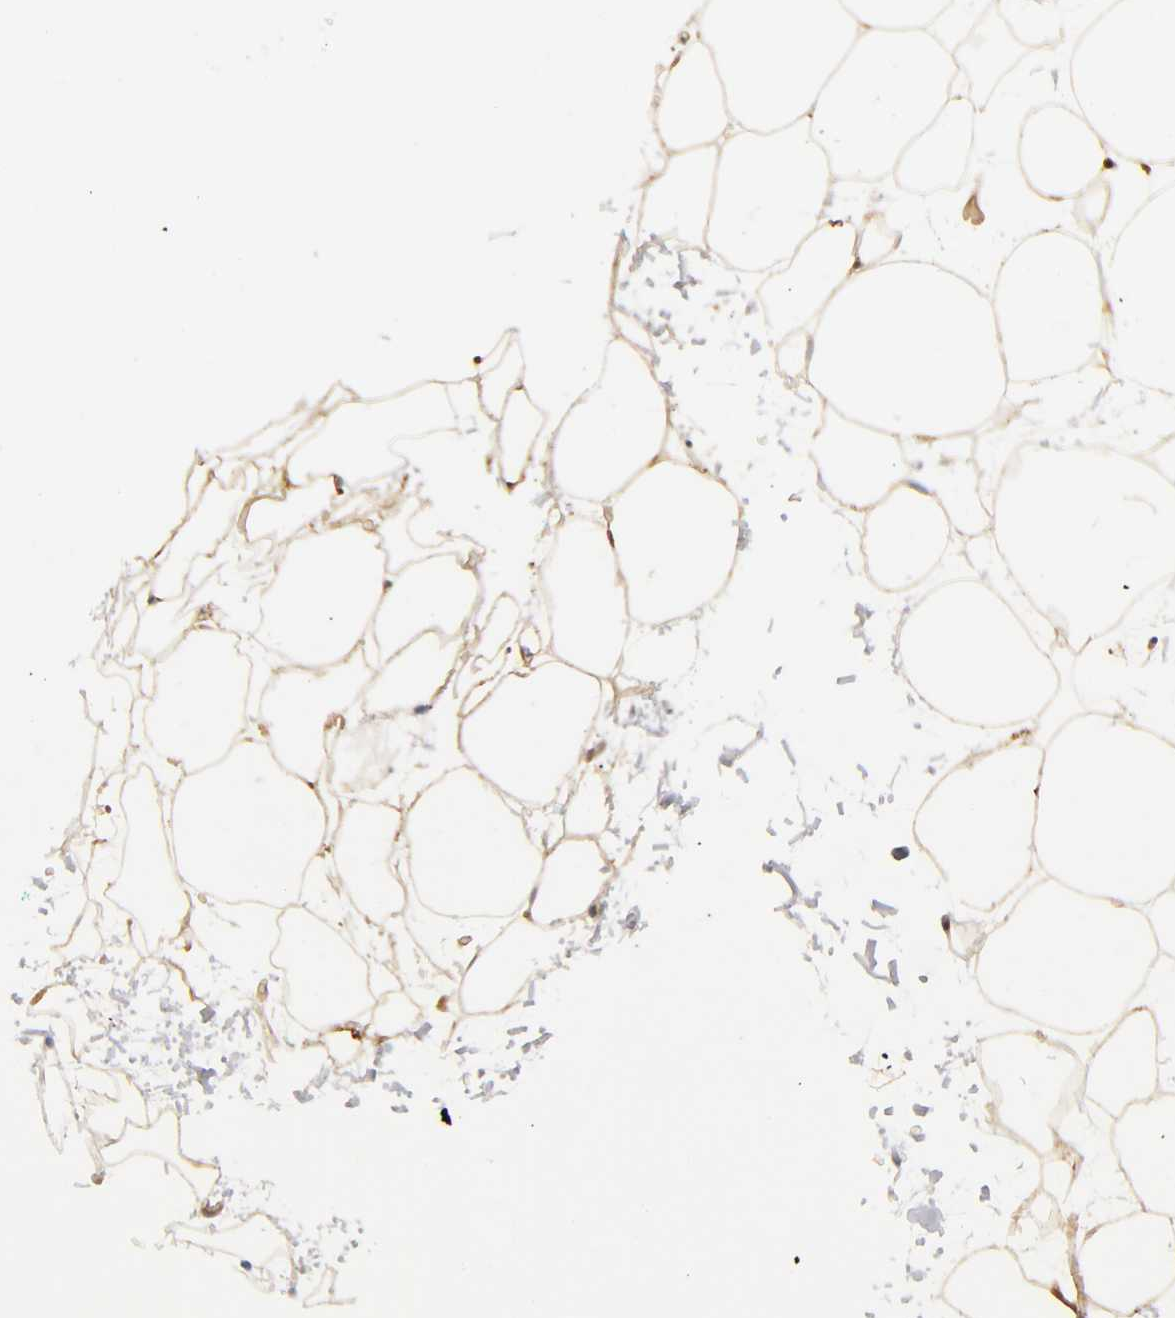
{"staining": {"intensity": "moderate", "quantity": ">75%", "location": "cytoplasmic/membranous"}, "tissue": "adipose tissue", "cell_type": "Adipocytes", "image_type": "normal", "snomed": [{"axis": "morphology", "description": "Normal tissue, NOS"}, {"axis": "topography", "description": "Breast"}], "caption": "A high-resolution histopathology image shows IHC staining of normal adipose tissue, which displays moderate cytoplasmic/membranous expression in about >75% of adipocytes. (DAB IHC with brightfield microscopy, high magnification).", "gene": "RHOA", "patient": {"sex": "female", "age": 22}}